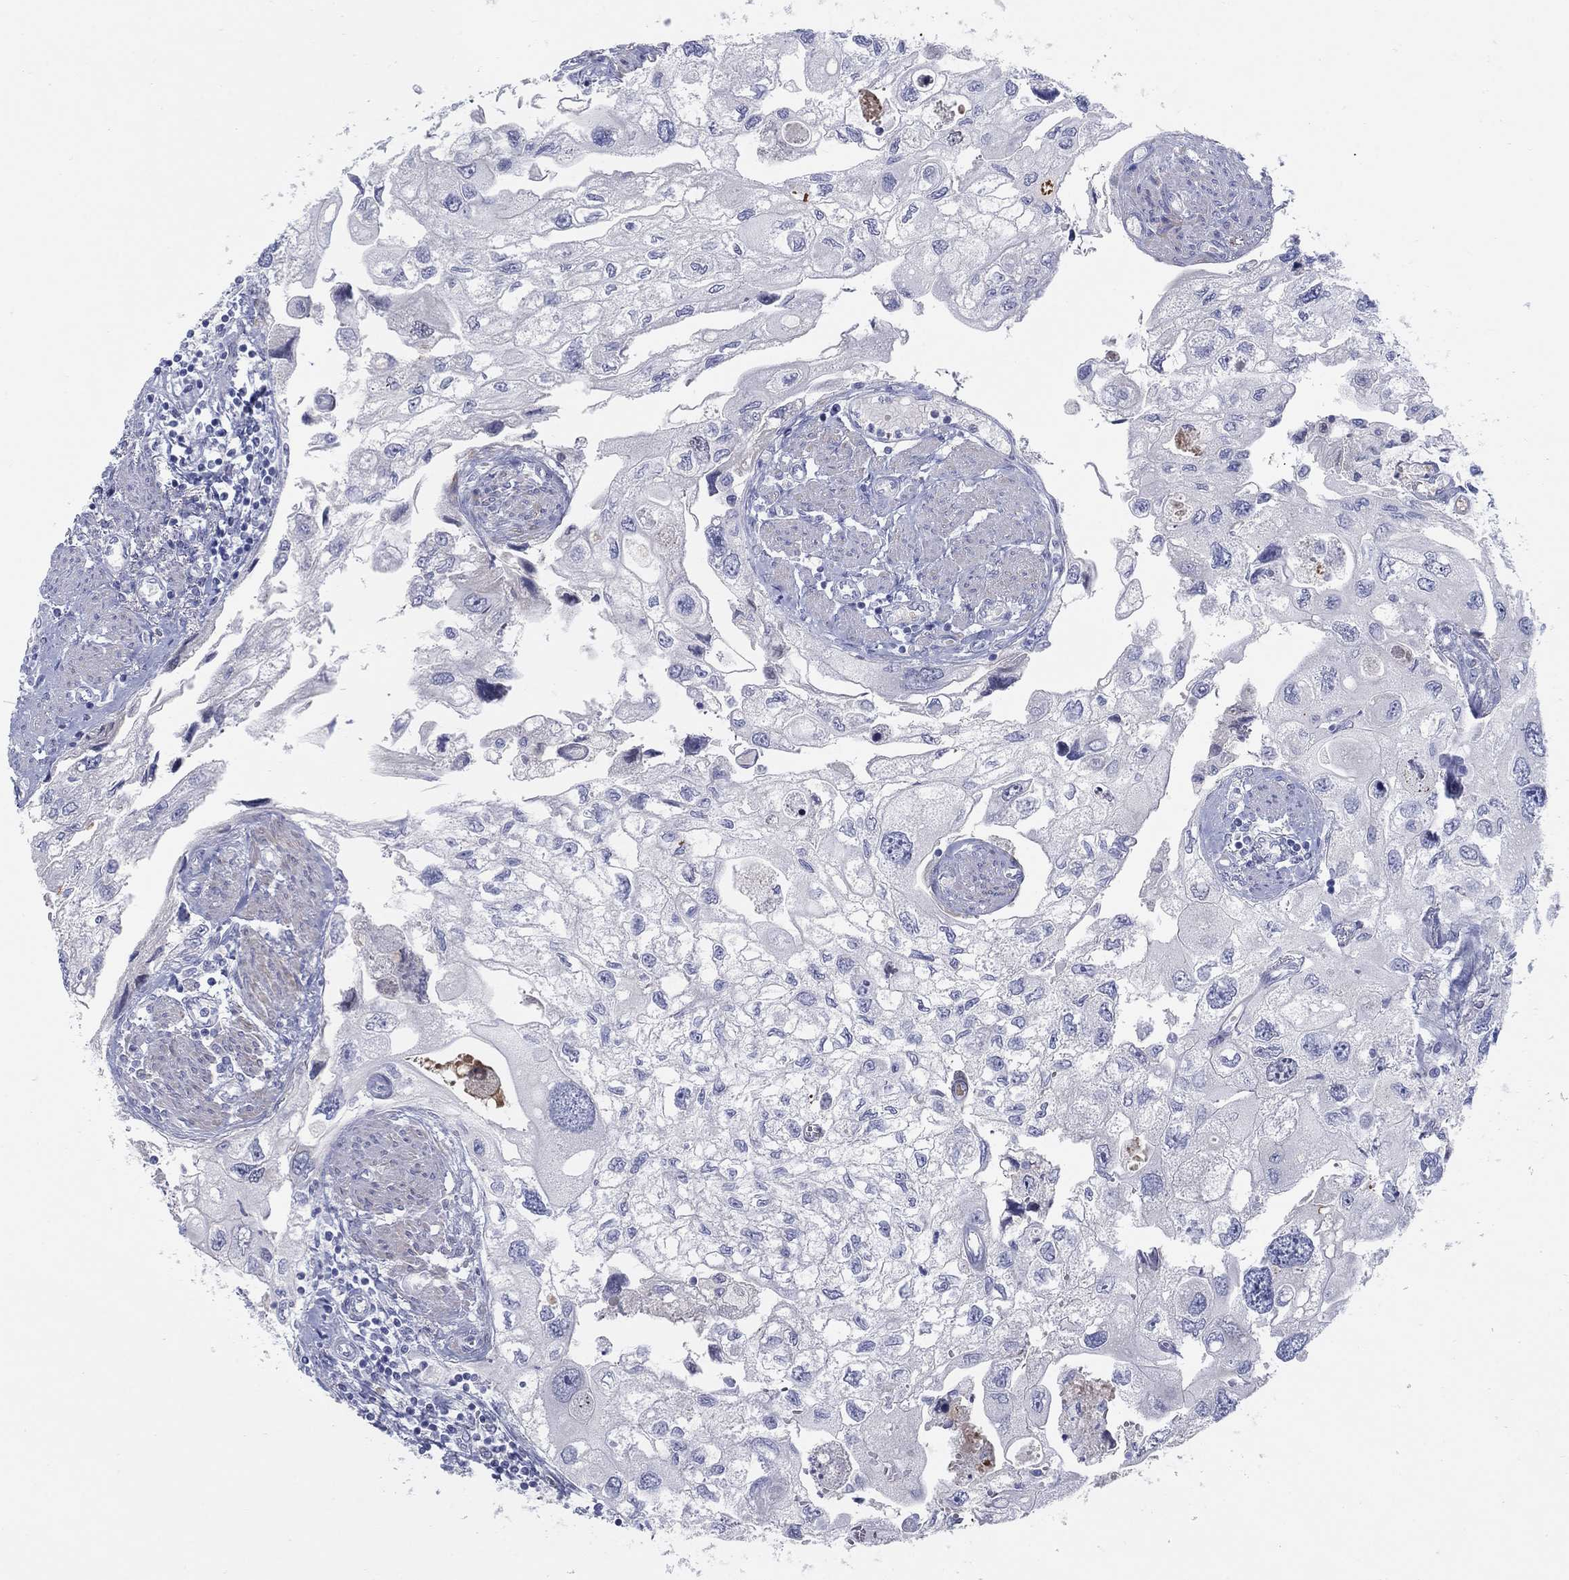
{"staining": {"intensity": "negative", "quantity": "none", "location": "none"}, "tissue": "urothelial cancer", "cell_type": "Tumor cells", "image_type": "cancer", "snomed": [{"axis": "morphology", "description": "Urothelial carcinoma, High grade"}, {"axis": "topography", "description": "Urinary bladder"}], "caption": "Protein analysis of high-grade urothelial carcinoma shows no significant positivity in tumor cells.", "gene": "HEATR4", "patient": {"sex": "male", "age": 59}}